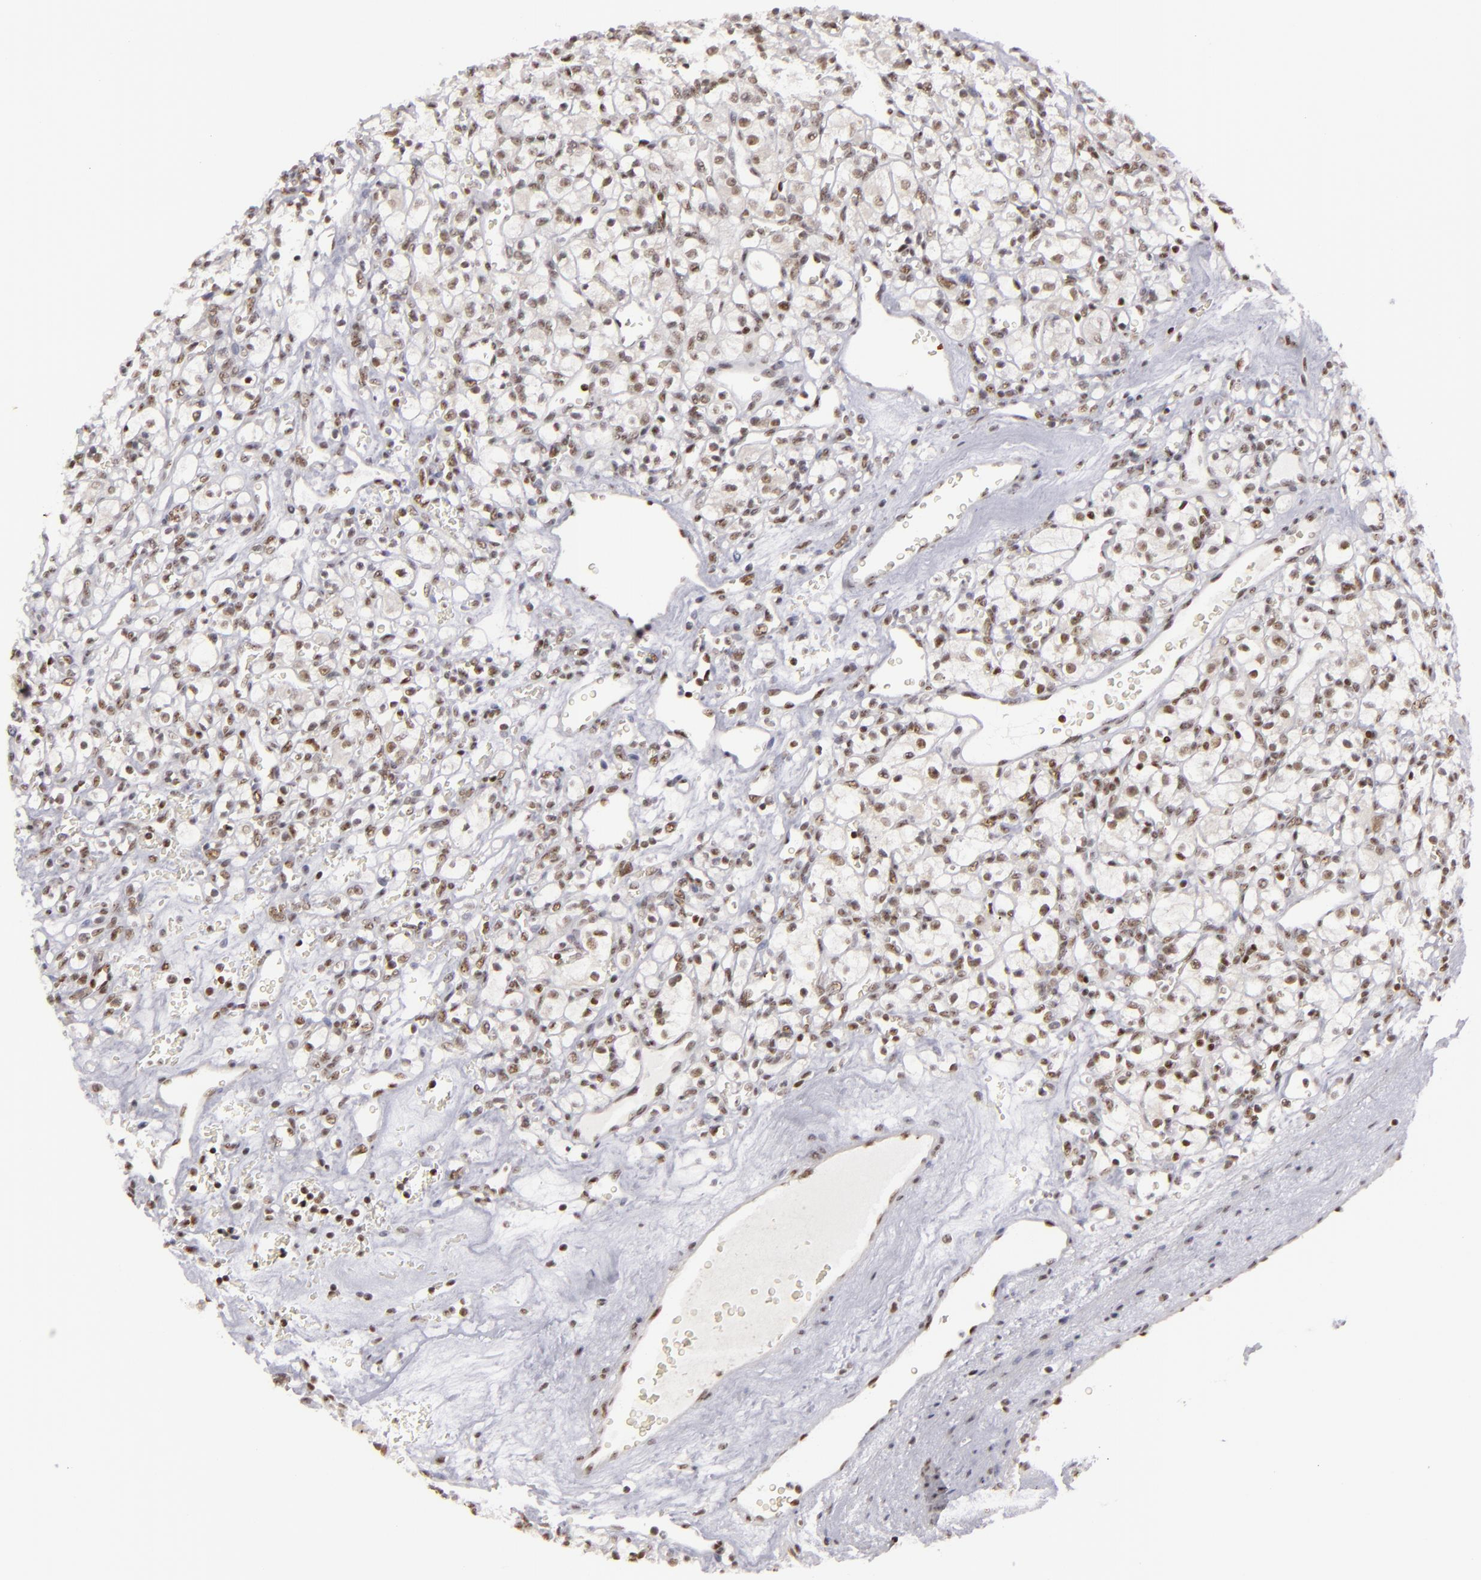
{"staining": {"intensity": "moderate", "quantity": ">75%", "location": "nuclear"}, "tissue": "renal cancer", "cell_type": "Tumor cells", "image_type": "cancer", "snomed": [{"axis": "morphology", "description": "Adenocarcinoma, NOS"}, {"axis": "topography", "description": "Kidney"}], "caption": "Immunohistochemistry (IHC) photomicrograph of human adenocarcinoma (renal) stained for a protein (brown), which displays medium levels of moderate nuclear positivity in approximately >75% of tumor cells.", "gene": "DAXX", "patient": {"sex": "female", "age": 62}}